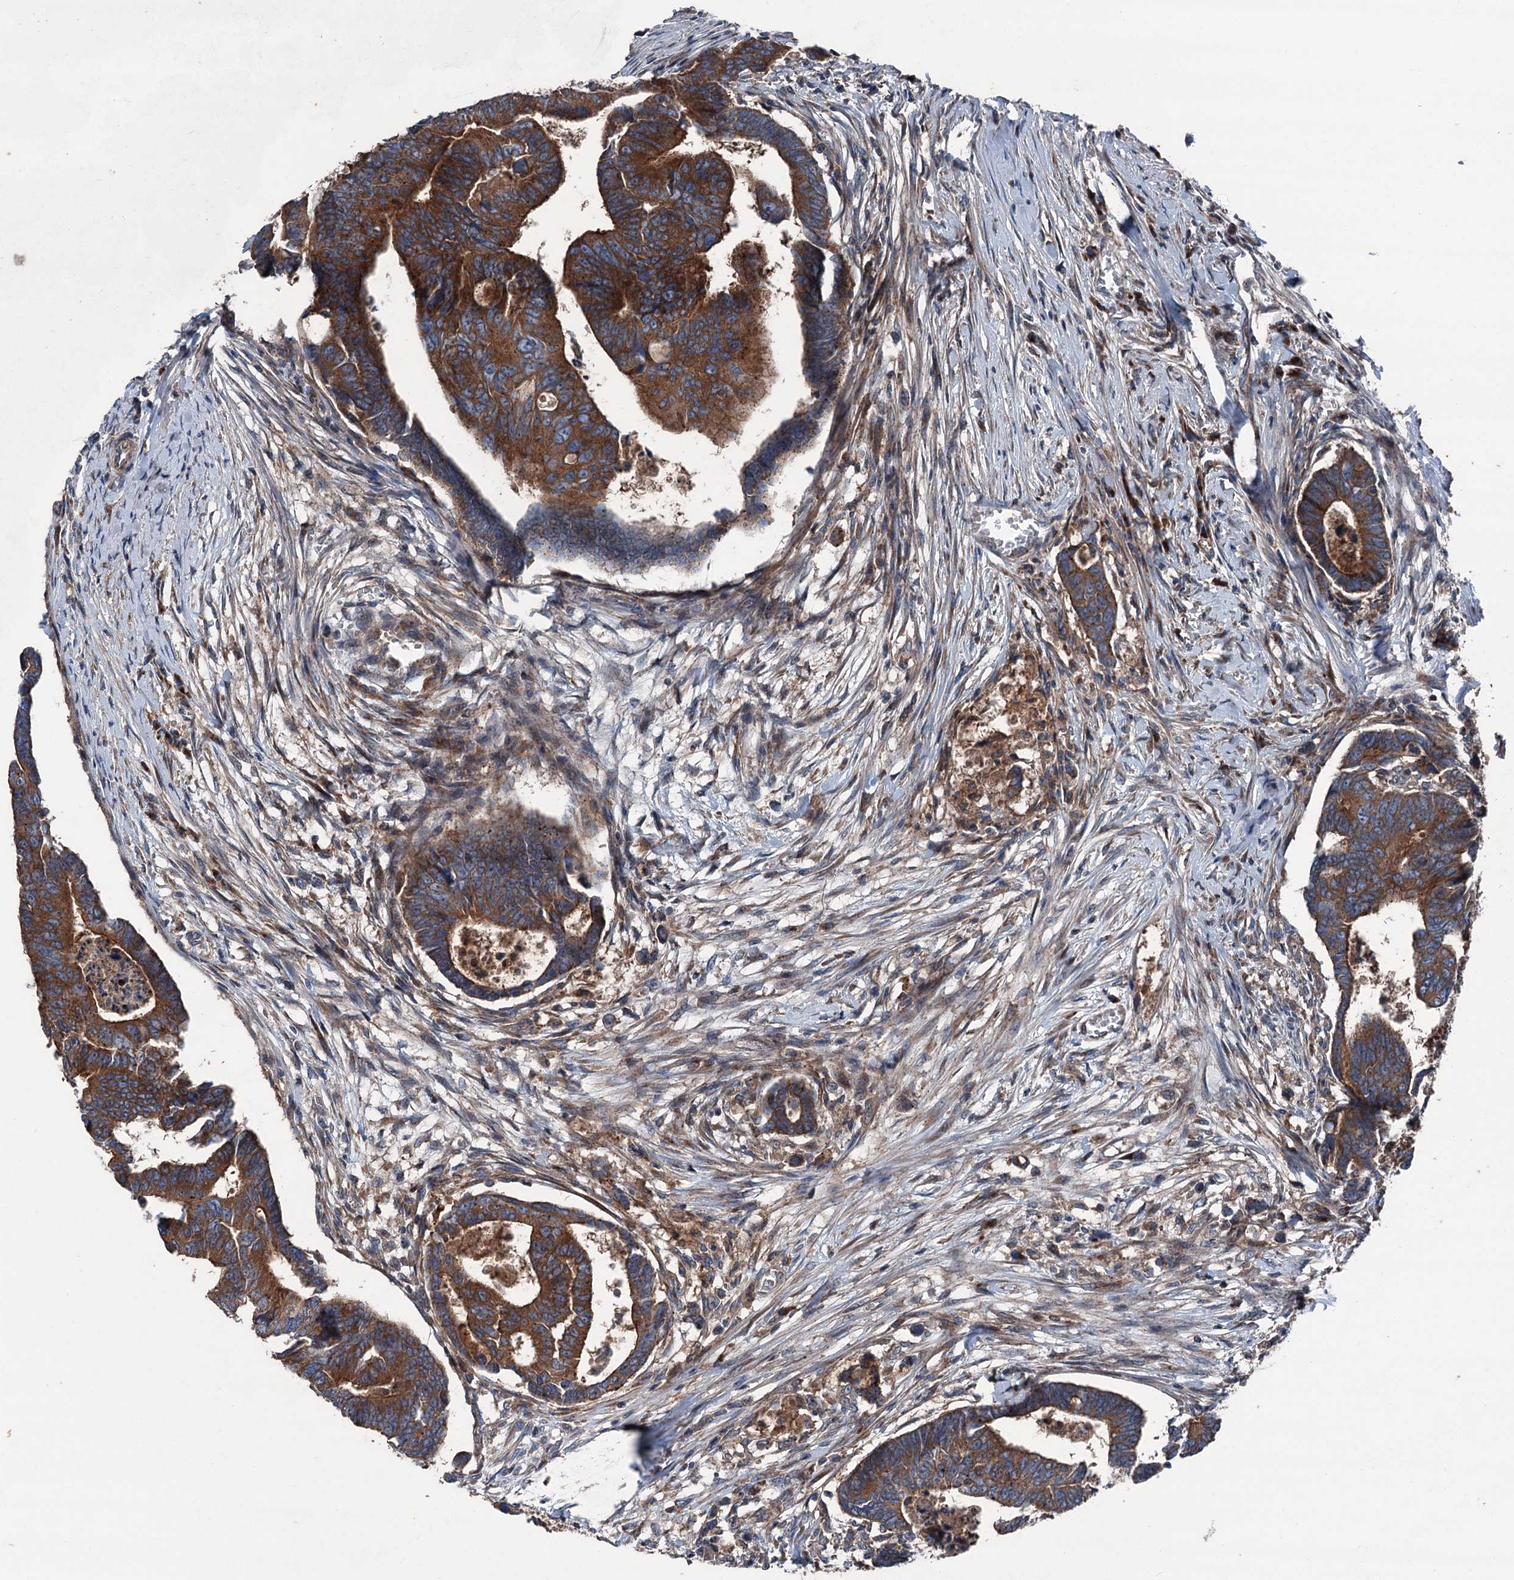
{"staining": {"intensity": "strong", "quantity": ">75%", "location": "cytoplasmic/membranous"}, "tissue": "colorectal cancer", "cell_type": "Tumor cells", "image_type": "cancer", "snomed": [{"axis": "morphology", "description": "Adenocarcinoma, NOS"}, {"axis": "topography", "description": "Rectum"}], "caption": "This histopathology image displays colorectal cancer (adenocarcinoma) stained with immunohistochemistry (IHC) to label a protein in brown. The cytoplasmic/membranous of tumor cells show strong positivity for the protein. Nuclei are counter-stained blue.", "gene": "RUFY1", "patient": {"sex": "female", "age": 65}}